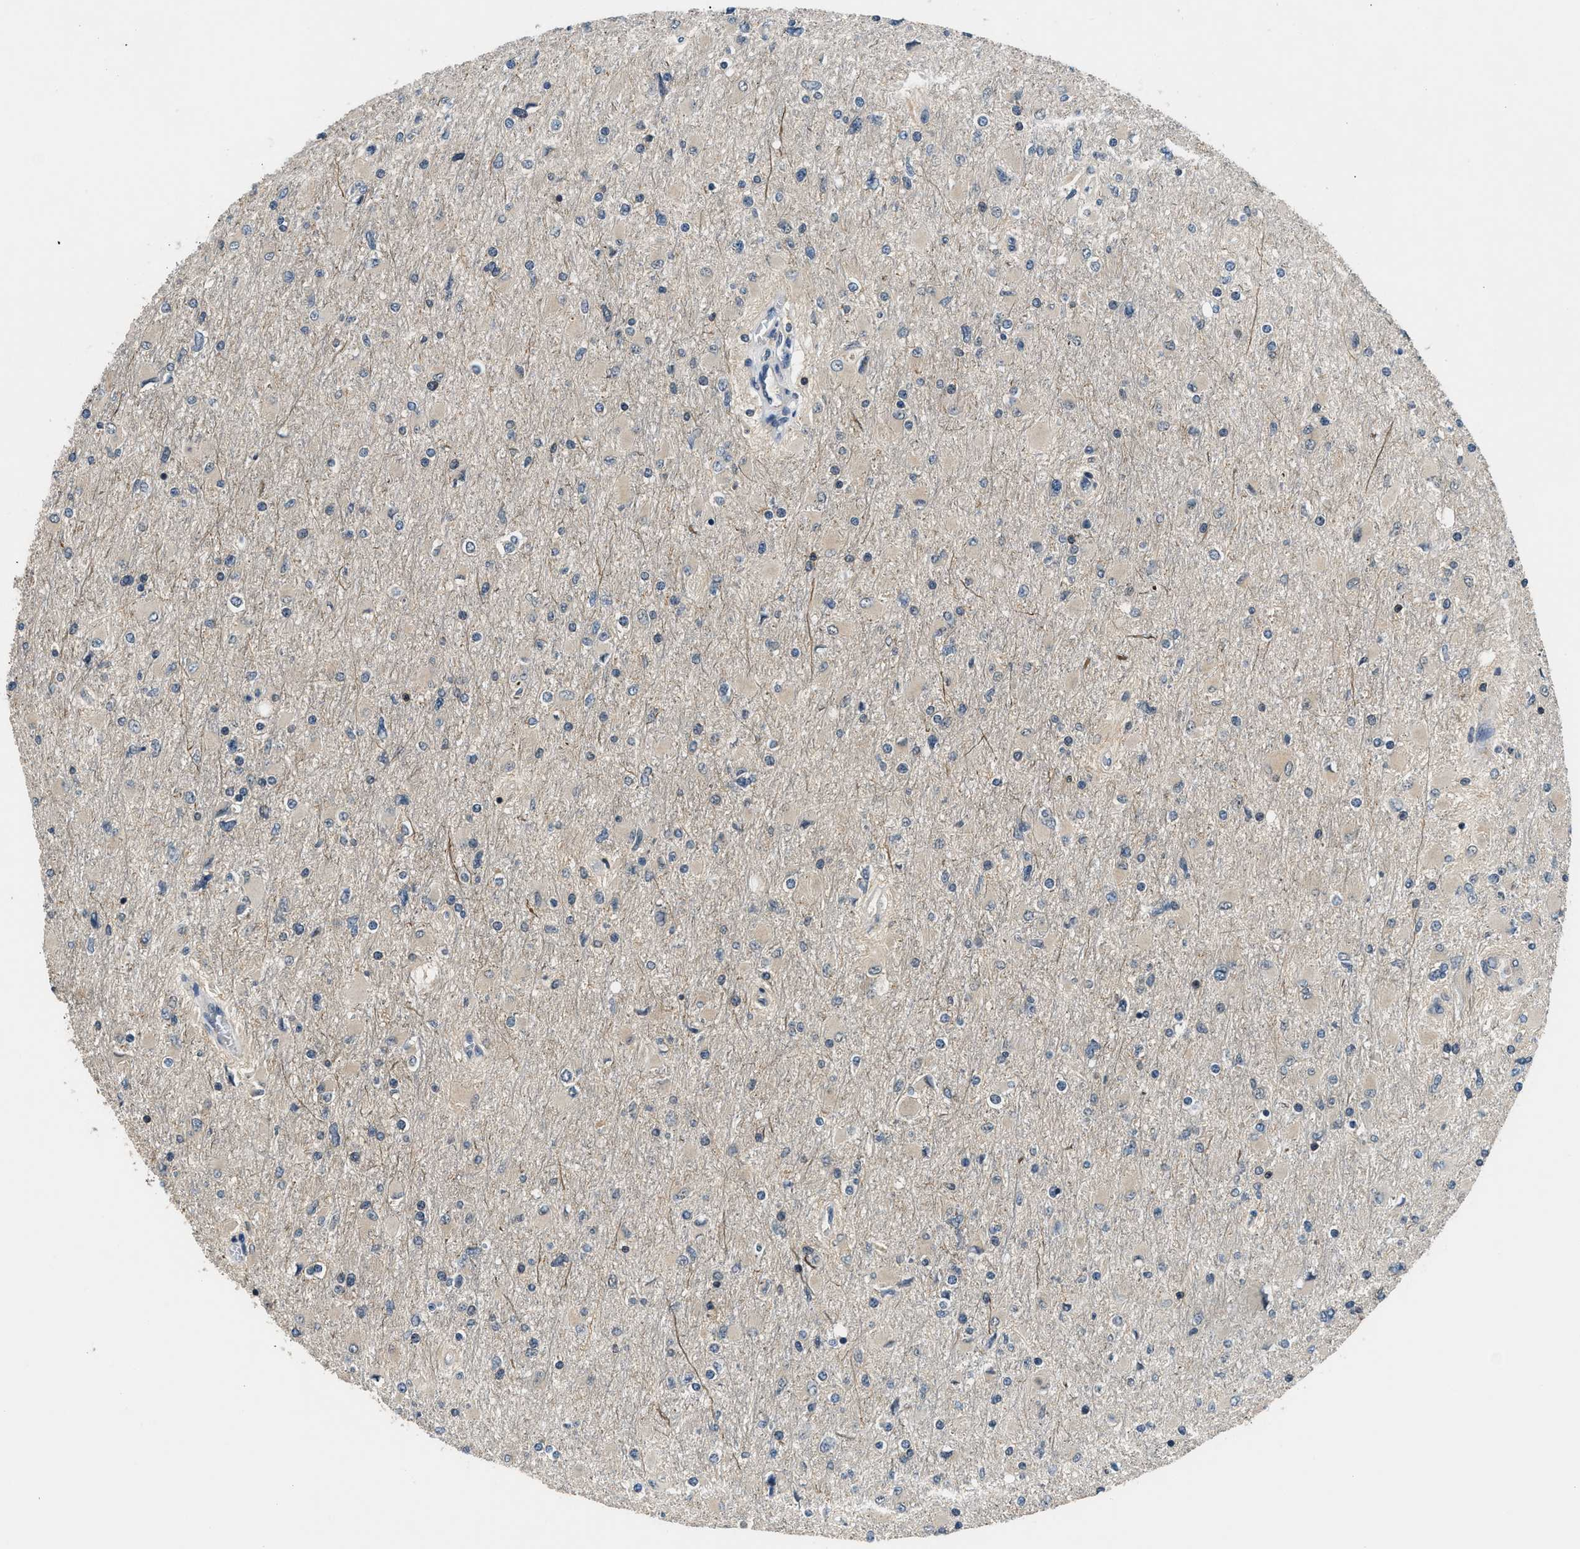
{"staining": {"intensity": "negative", "quantity": "none", "location": "none"}, "tissue": "glioma", "cell_type": "Tumor cells", "image_type": "cancer", "snomed": [{"axis": "morphology", "description": "Glioma, malignant, High grade"}, {"axis": "topography", "description": "Cerebral cortex"}], "caption": "Tumor cells are negative for protein expression in human high-grade glioma (malignant).", "gene": "MTMR1", "patient": {"sex": "female", "age": 36}}